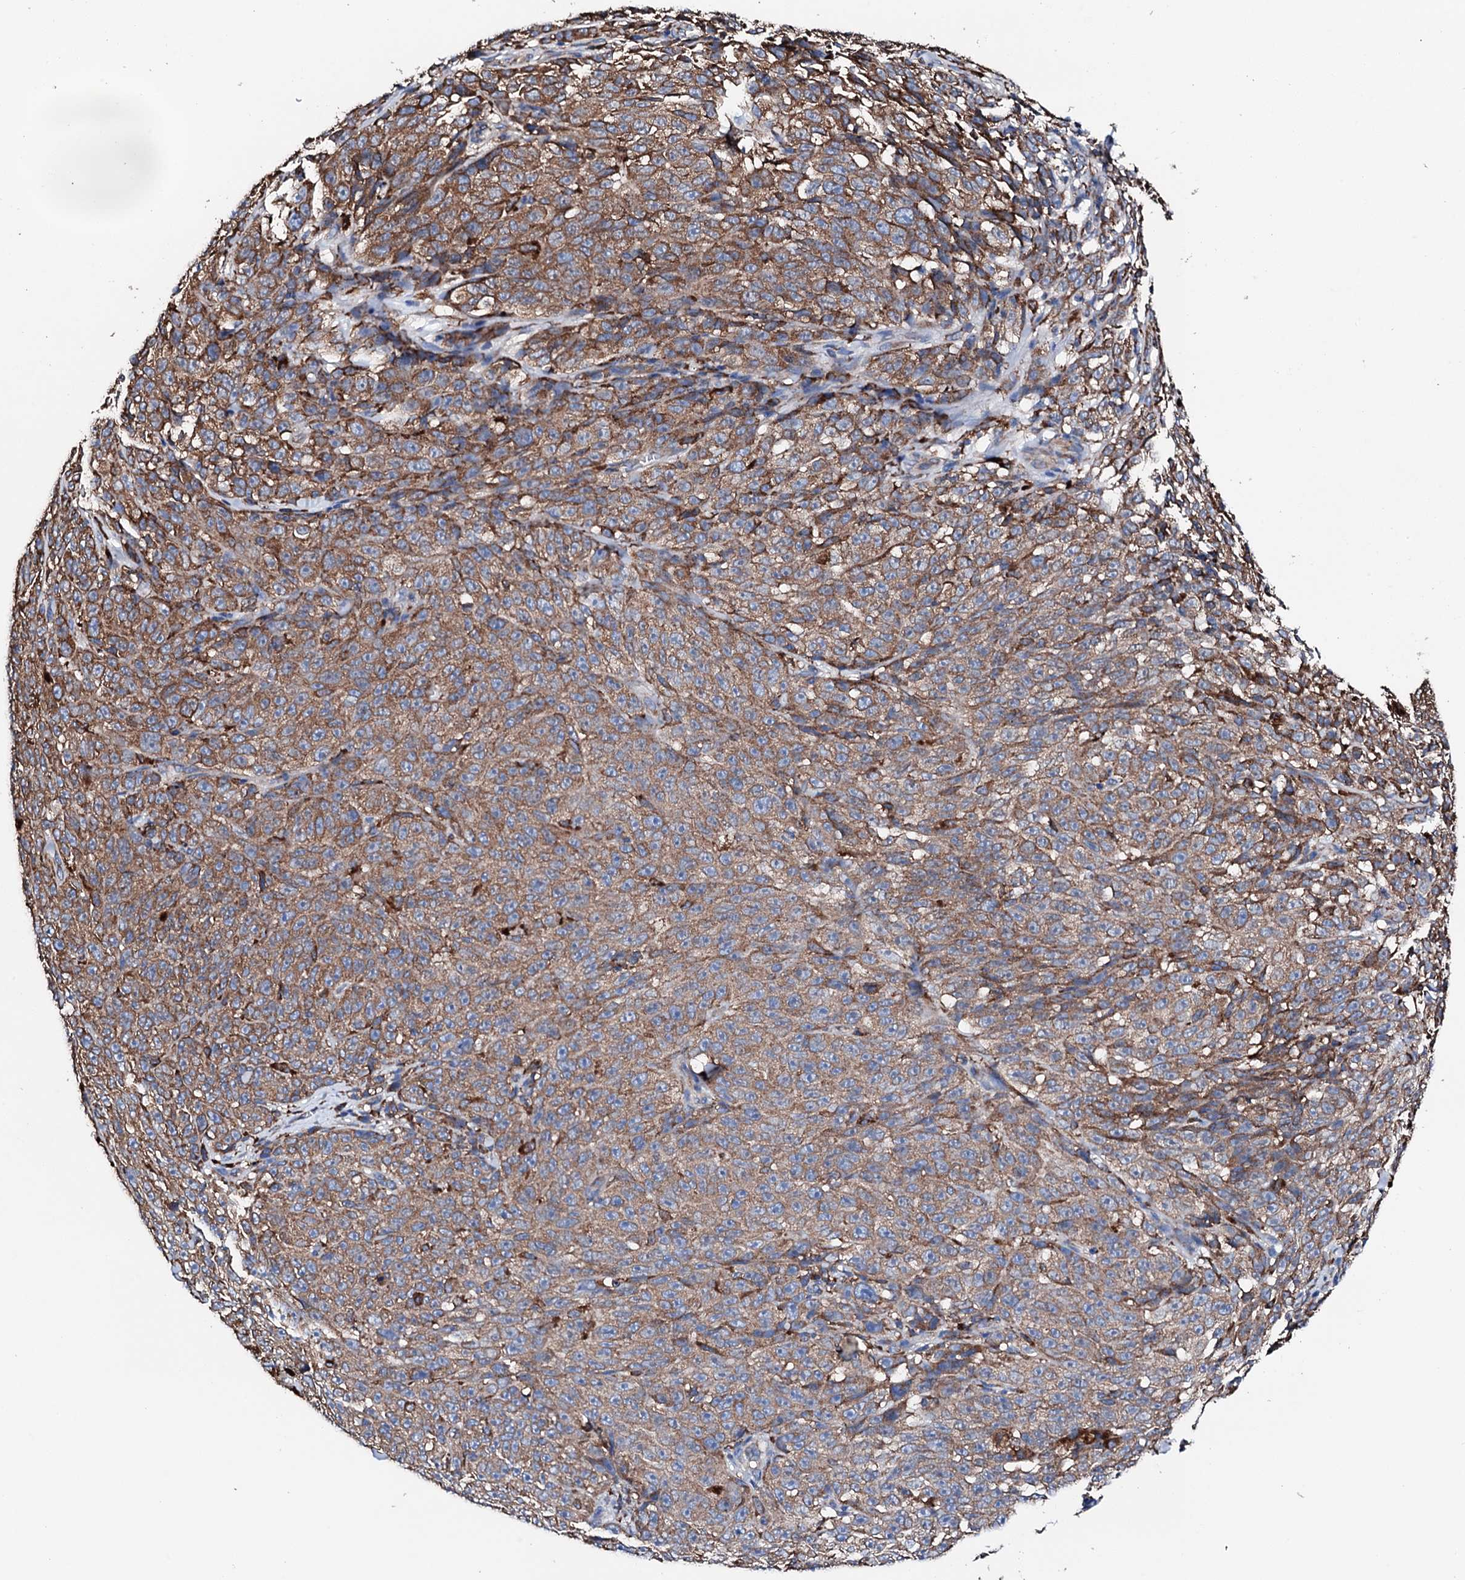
{"staining": {"intensity": "moderate", "quantity": ">75%", "location": "cytoplasmic/membranous"}, "tissue": "melanoma", "cell_type": "Tumor cells", "image_type": "cancer", "snomed": [{"axis": "morphology", "description": "Malignant melanoma, NOS"}, {"axis": "topography", "description": "Skin"}], "caption": "Human melanoma stained with a protein marker exhibits moderate staining in tumor cells.", "gene": "AMDHD1", "patient": {"sex": "female", "age": 82}}